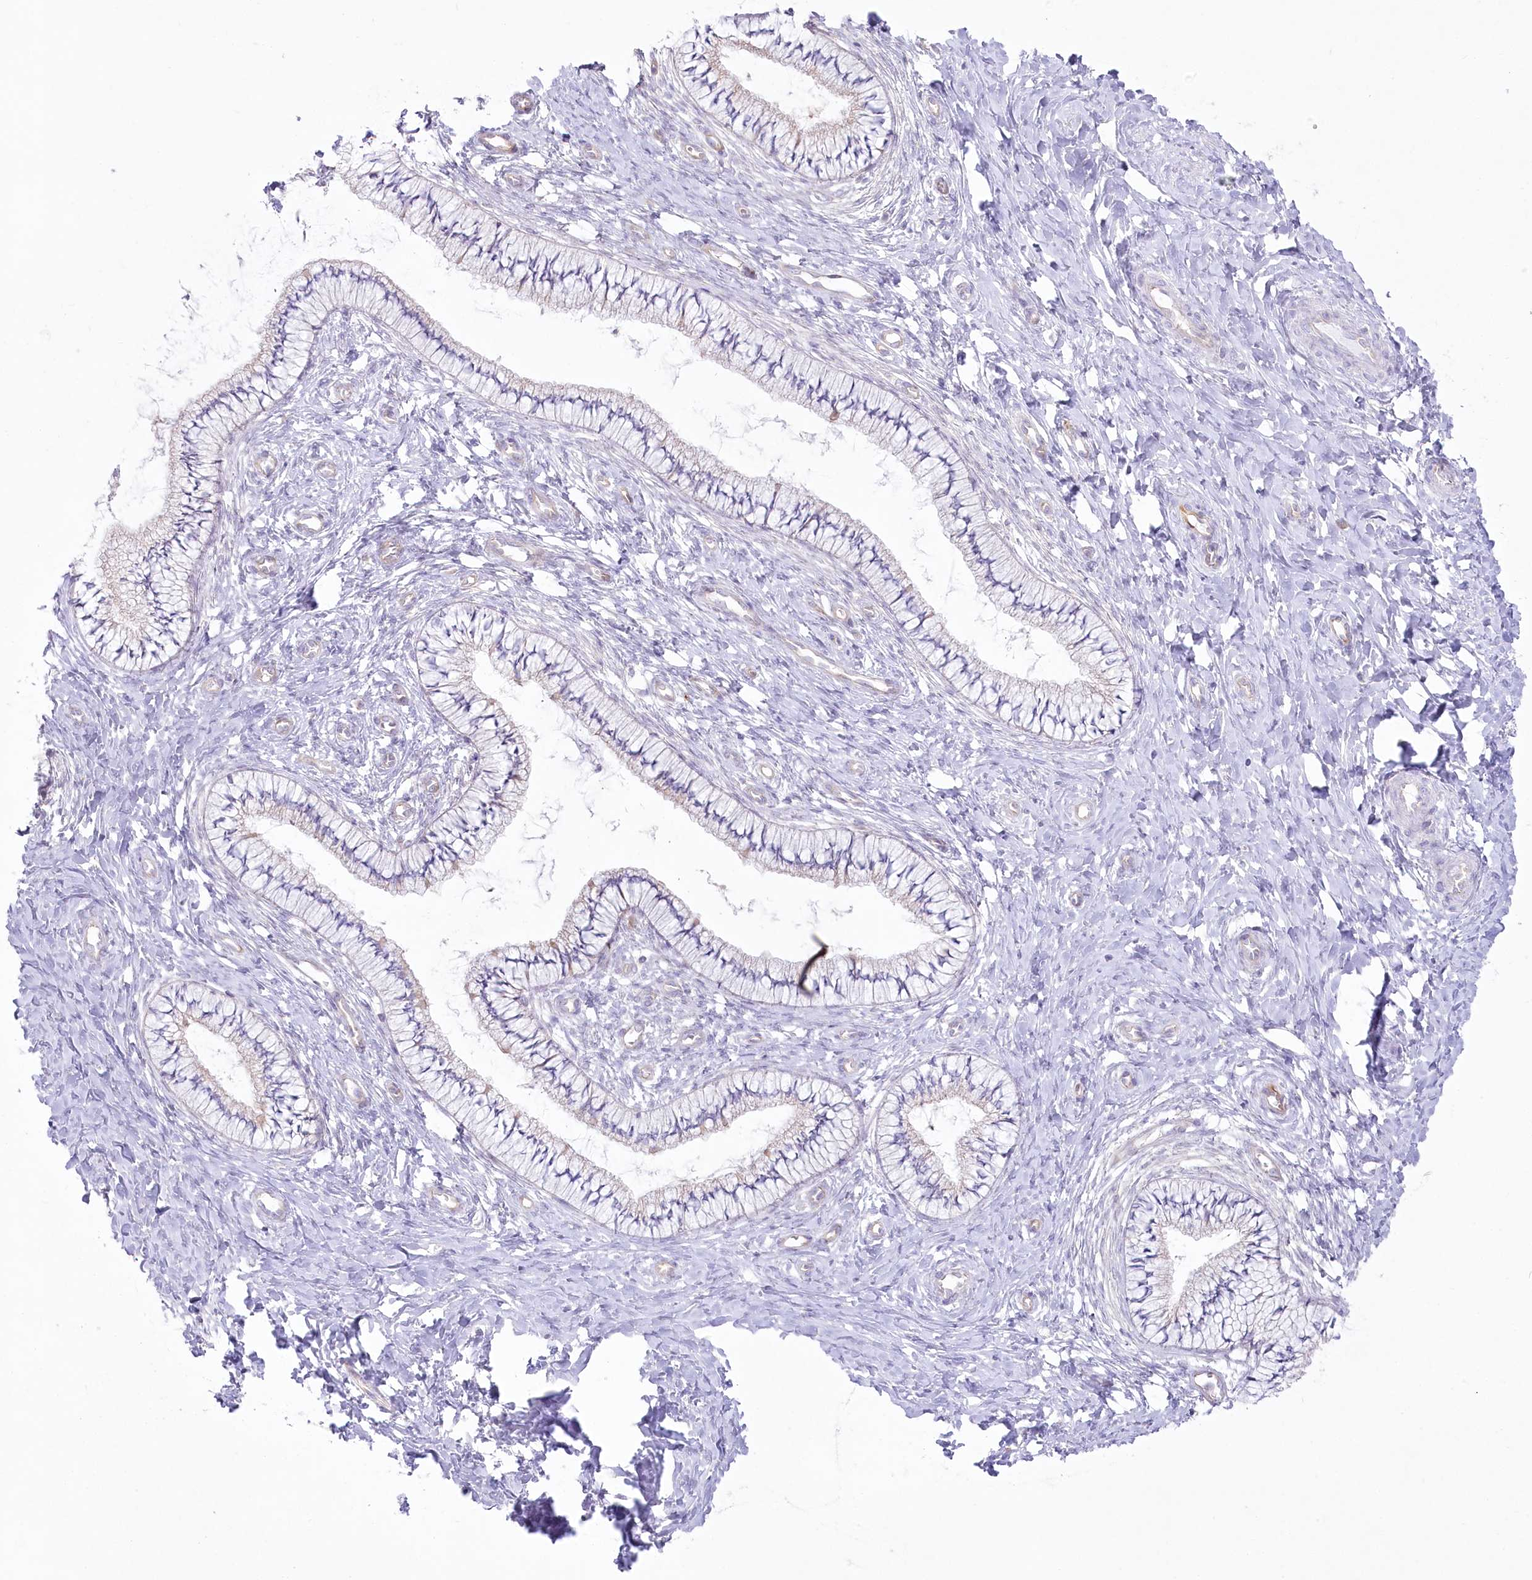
{"staining": {"intensity": "moderate", "quantity": "<25%", "location": "cytoplasmic/membranous"}, "tissue": "cervix", "cell_type": "Glandular cells", "image_type": "normal", "snomed": [{"axis": "morphology", "description": "Normal tissue, NOS"}, {"axis": "topography", "description": "Cervix"}], "caption": "The histopathology image exhibits a brown stain indicating the presence of a protein in the cytoplasmic/membranous of glandular cells in cervix. (DAB (3,3'-diaminobenzidine) IHC with brightfield microscopy, high magnification).", "gene": "ZNF843", "patient": {"sex": "female", "age": 36}}